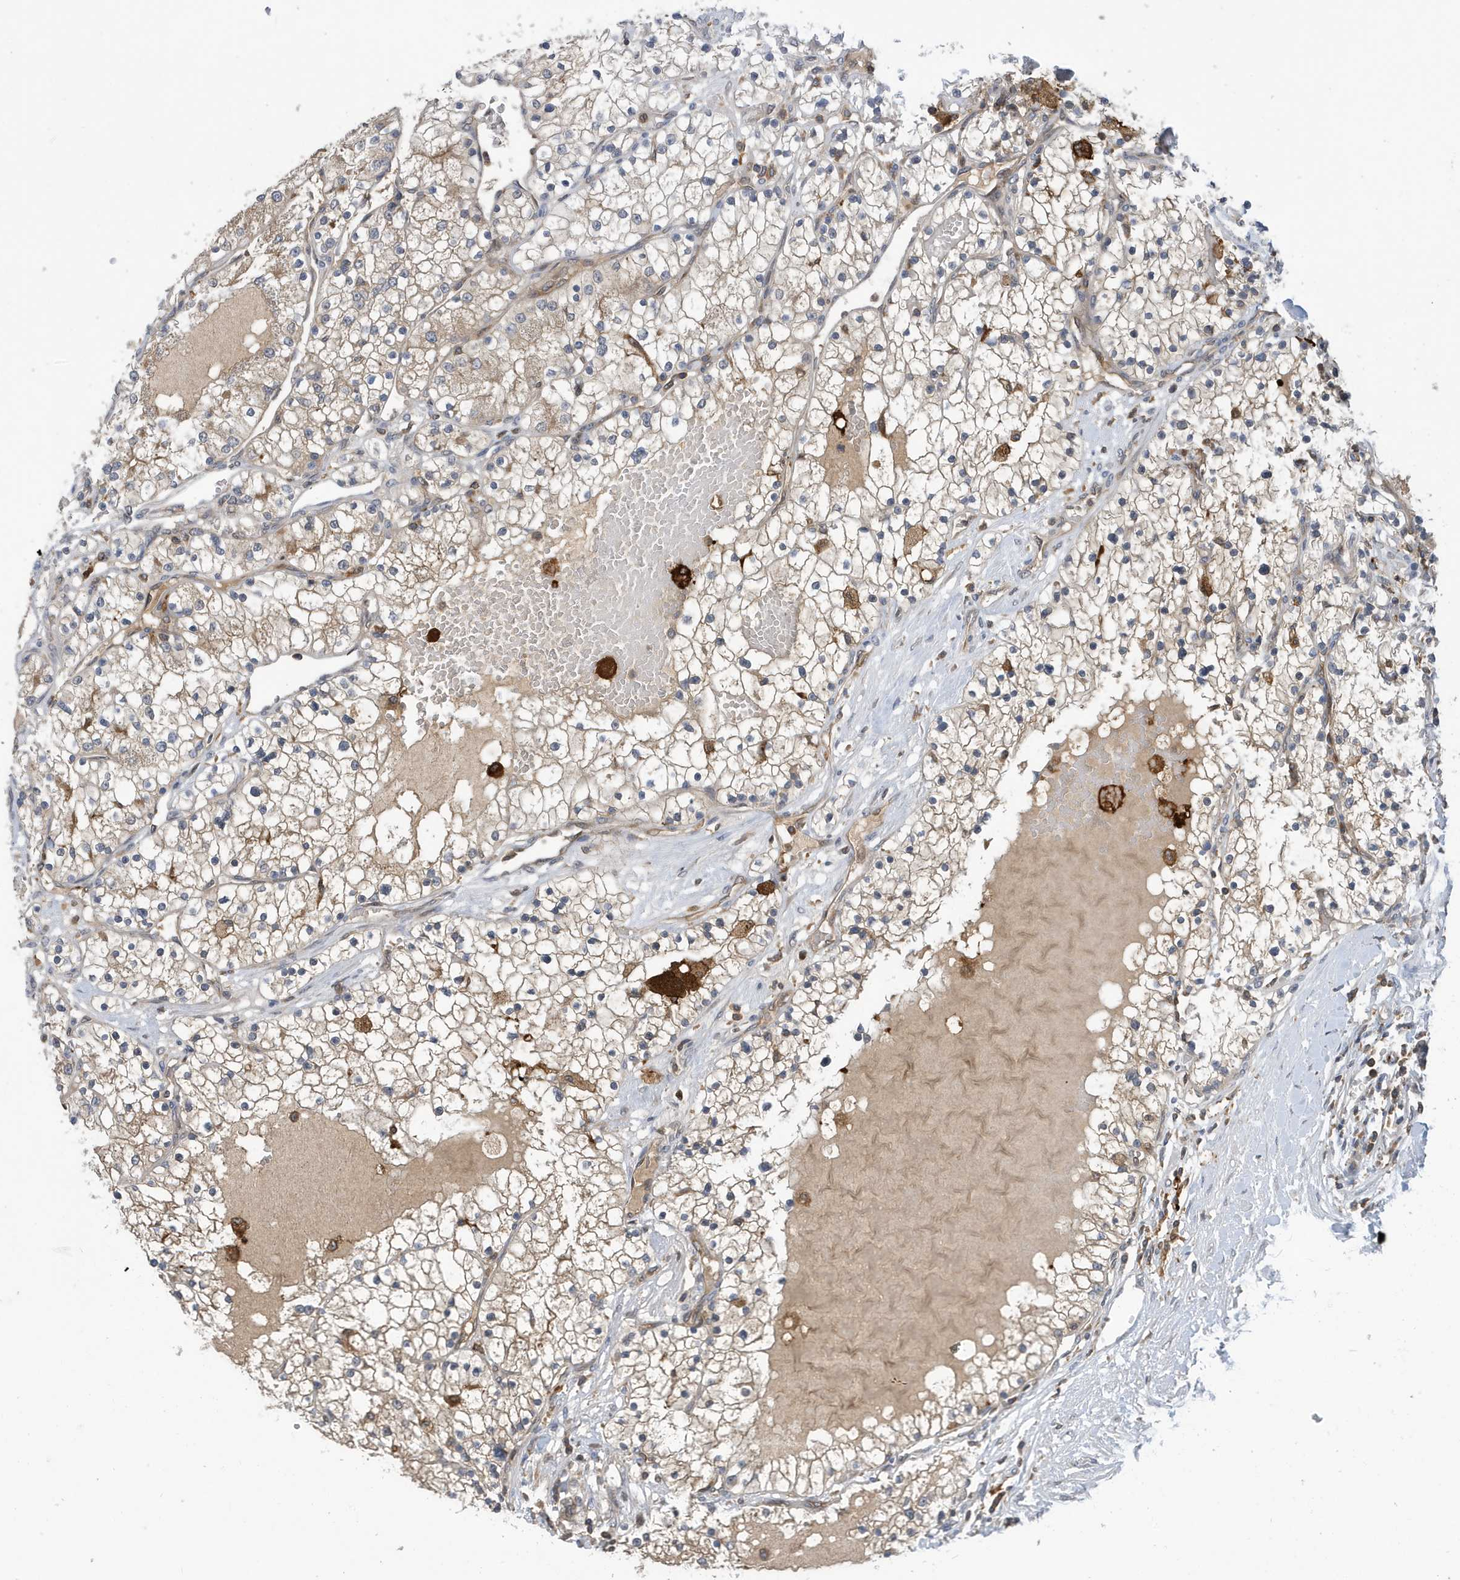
{"staining": {"intensity": "weak", "quantity": "25%-75%", "location": "cytoplasmic/membranous"}, "tissue": "renal cancer", "cell_type": "Tumor cells", "image_type": "cancer", "snomed": [{"axis": "morphology", "description": "Normal tissue, NOS"}, {"axis": "morphology", "description": "Adenocarcinoma, NOS"}, {"axis": "topography", "description": "Kidney"}], "caption": "Adenocarcinoma (renal) stained with a brown dye exhibits weak cytoplasmic/membranous positive expression in approximately 25%-75% of tumor cells.", "gene": "NSUN3", "patient": {"sex": "male", "age": 68}}